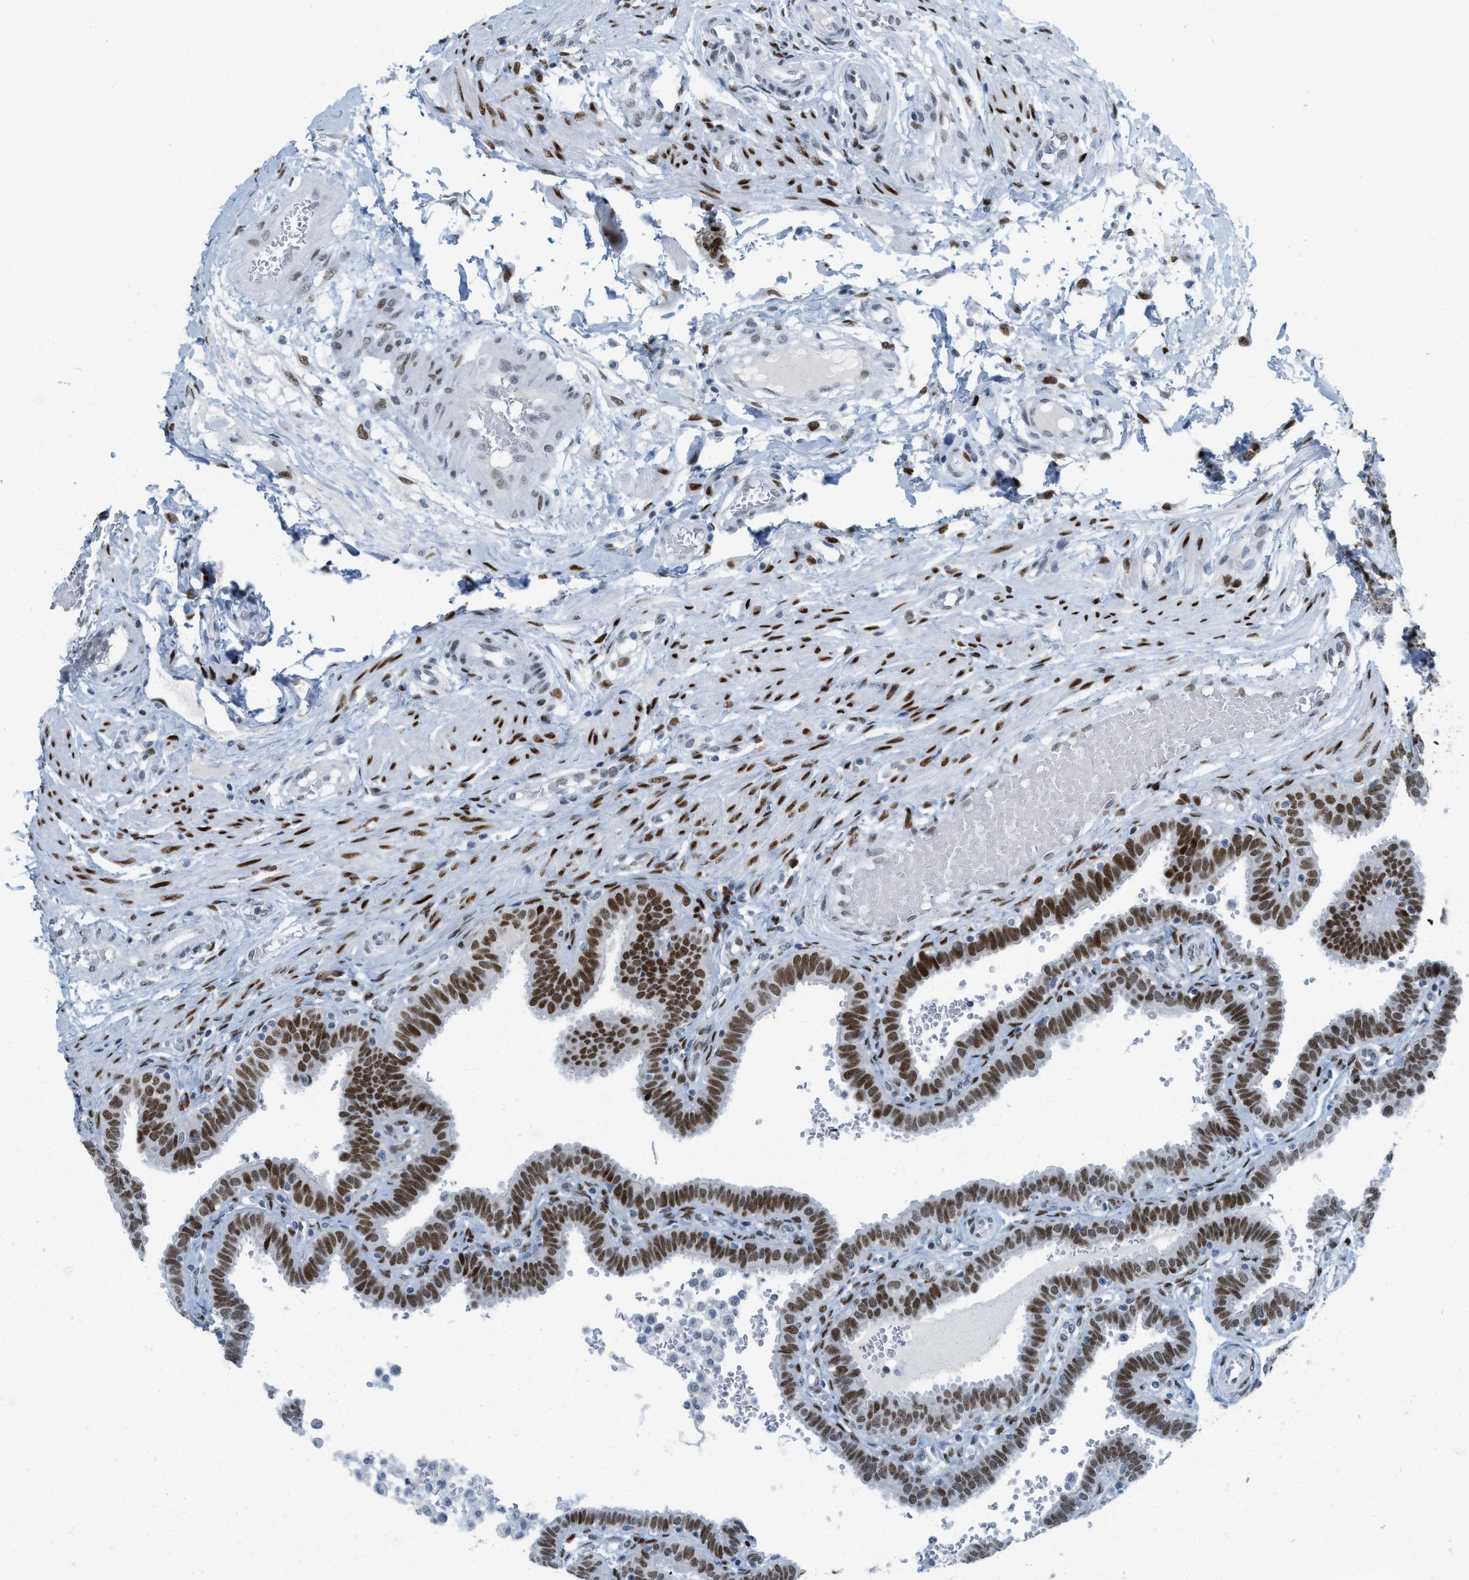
{"staining": {"intensity": "strong", "quantity": ">75%", "location": "nuclear"}, "tissue": "fallopian tube", "cell_type": "Glandular cells", "image_type": "normal", "snomed": [{"axis": "morphology", "description": "Normal tissue, NOS"}, {"axis": "topography", "description": "Fallopian tube"}, {"axis": "topography", "description": "Placenta"}], "caption": "The histopathology image displays a brown stain indicating the presence of a protein in the nuclear of glandular cells in fallopian tube.", "gene": "PBX1", "patient": {"sex": "female", "age": 34}}